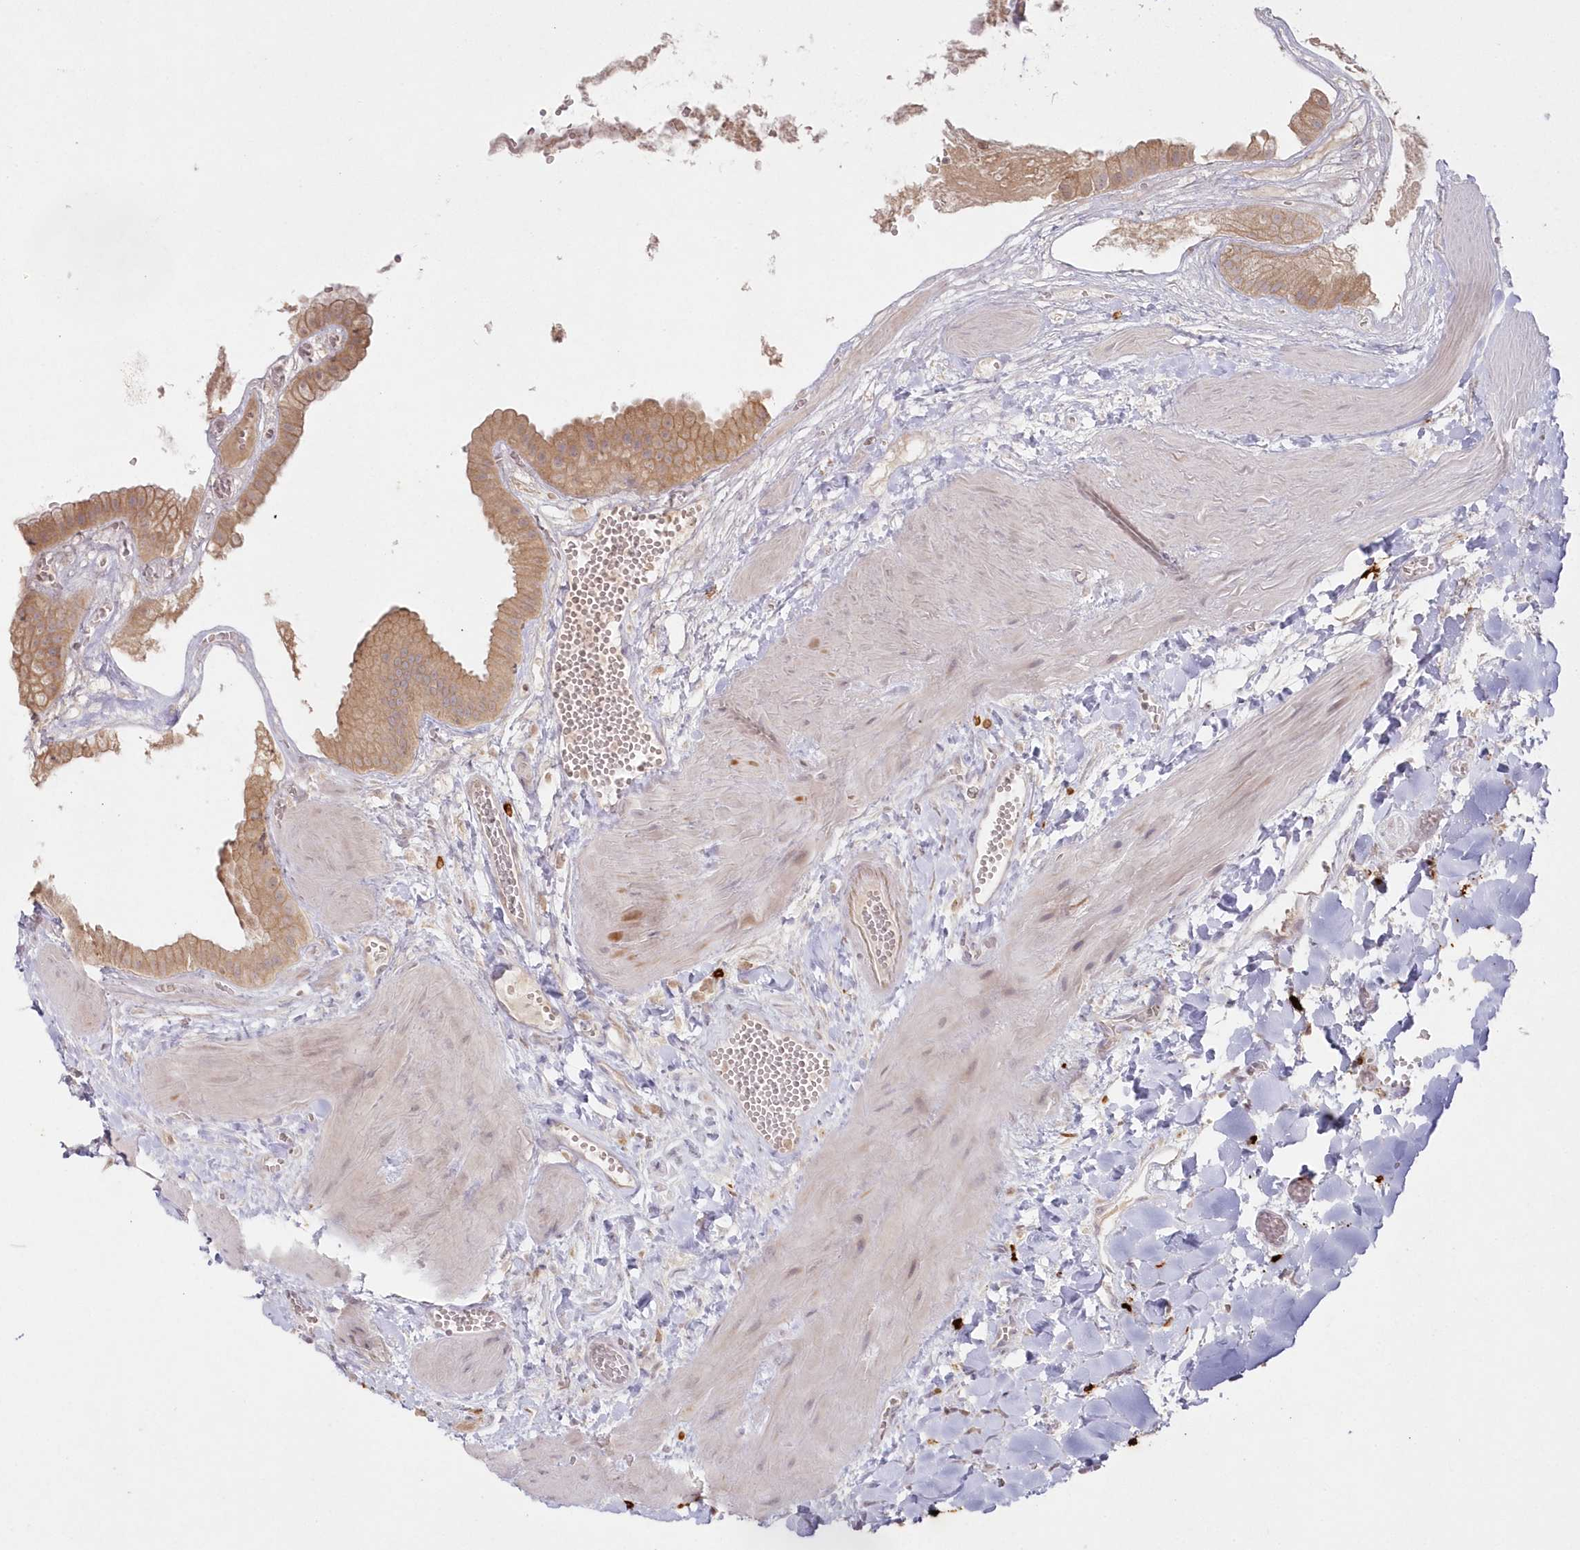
{"staining": {"intensity": "moderate", "quantity": ">75%", "location": "cytoplasmic/membranous"}, "tissue": "gallbladder", "cell_type": "Glandular cells", "image_type": "normal", "snomed": [{"axis": "morphology", "description": "Normal tissue, NOS"}, {"axis": "topography", "description": "Gallbladder"}], "caption": "Immunohistochemical staining of benign human gallbladder displays medium levels of moderate cytoplasmic/membranous positivity in about >75% of glandular cells.", "gene": "ARSB", "patient": {"sex": "male", "age": 55}}